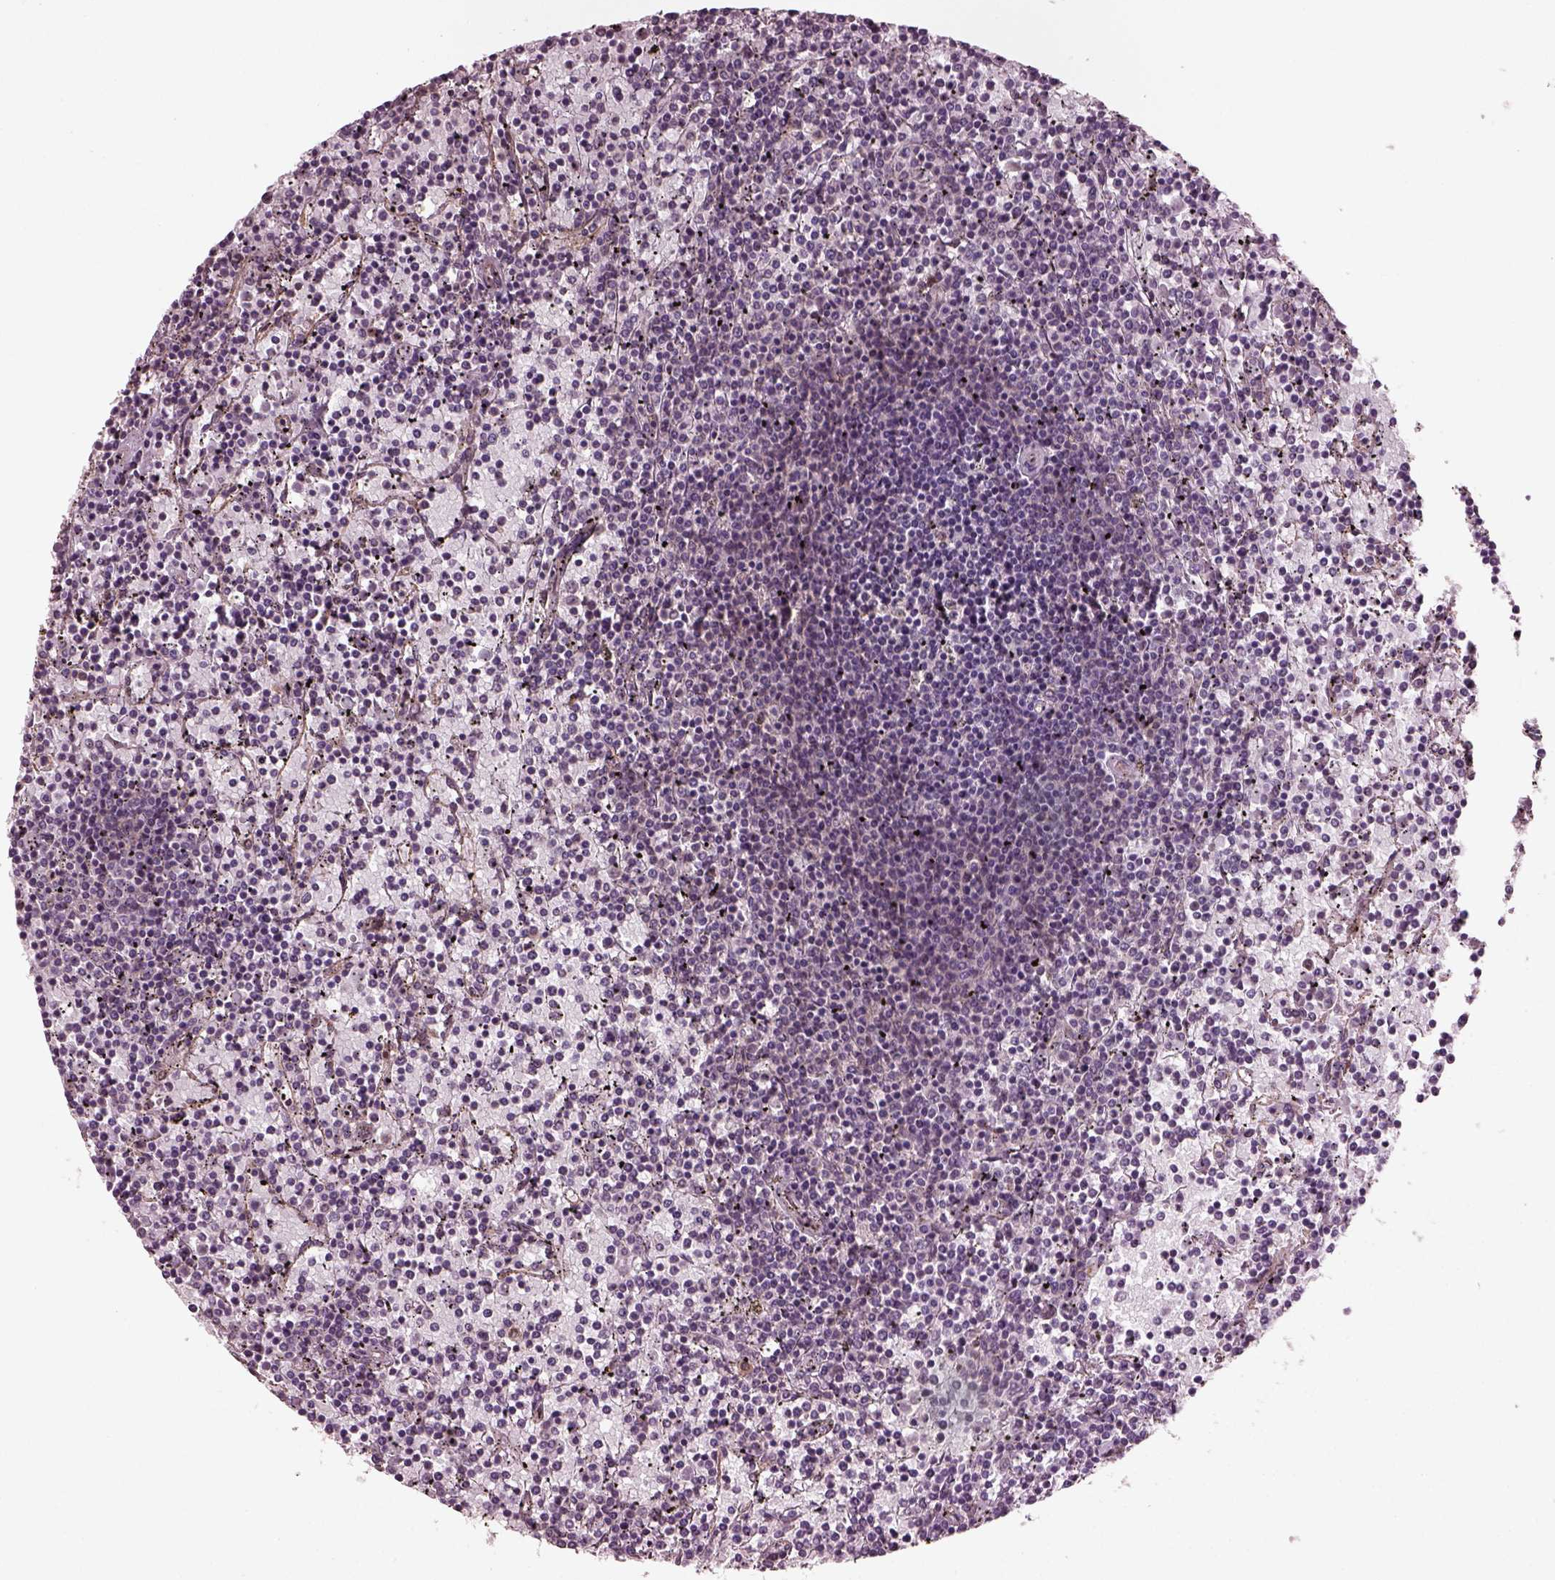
{"staining": {"intensity": "negative", "quantity": "none", "location": "none"}, "tissue": "lymphoma", "cell_type": "Tumor cells", "image_type": "cancer", "snomed": [{"axis": "morphology", "description": "Malignant lymphoma, non-Hodgkin's type, Low grade"}, {"axis": "topography", "description": "Spleen"}], "caption": "Immunohistochemistry (IHC) of human low-grade malignant lymphoma, non-Hodgkin's type reveals no staining in tumor cells. (DAB immunohistochemistry (IHC), high magnification).", "gene": "RUFY3", "patient": {"sex": "female", "age": 77}}